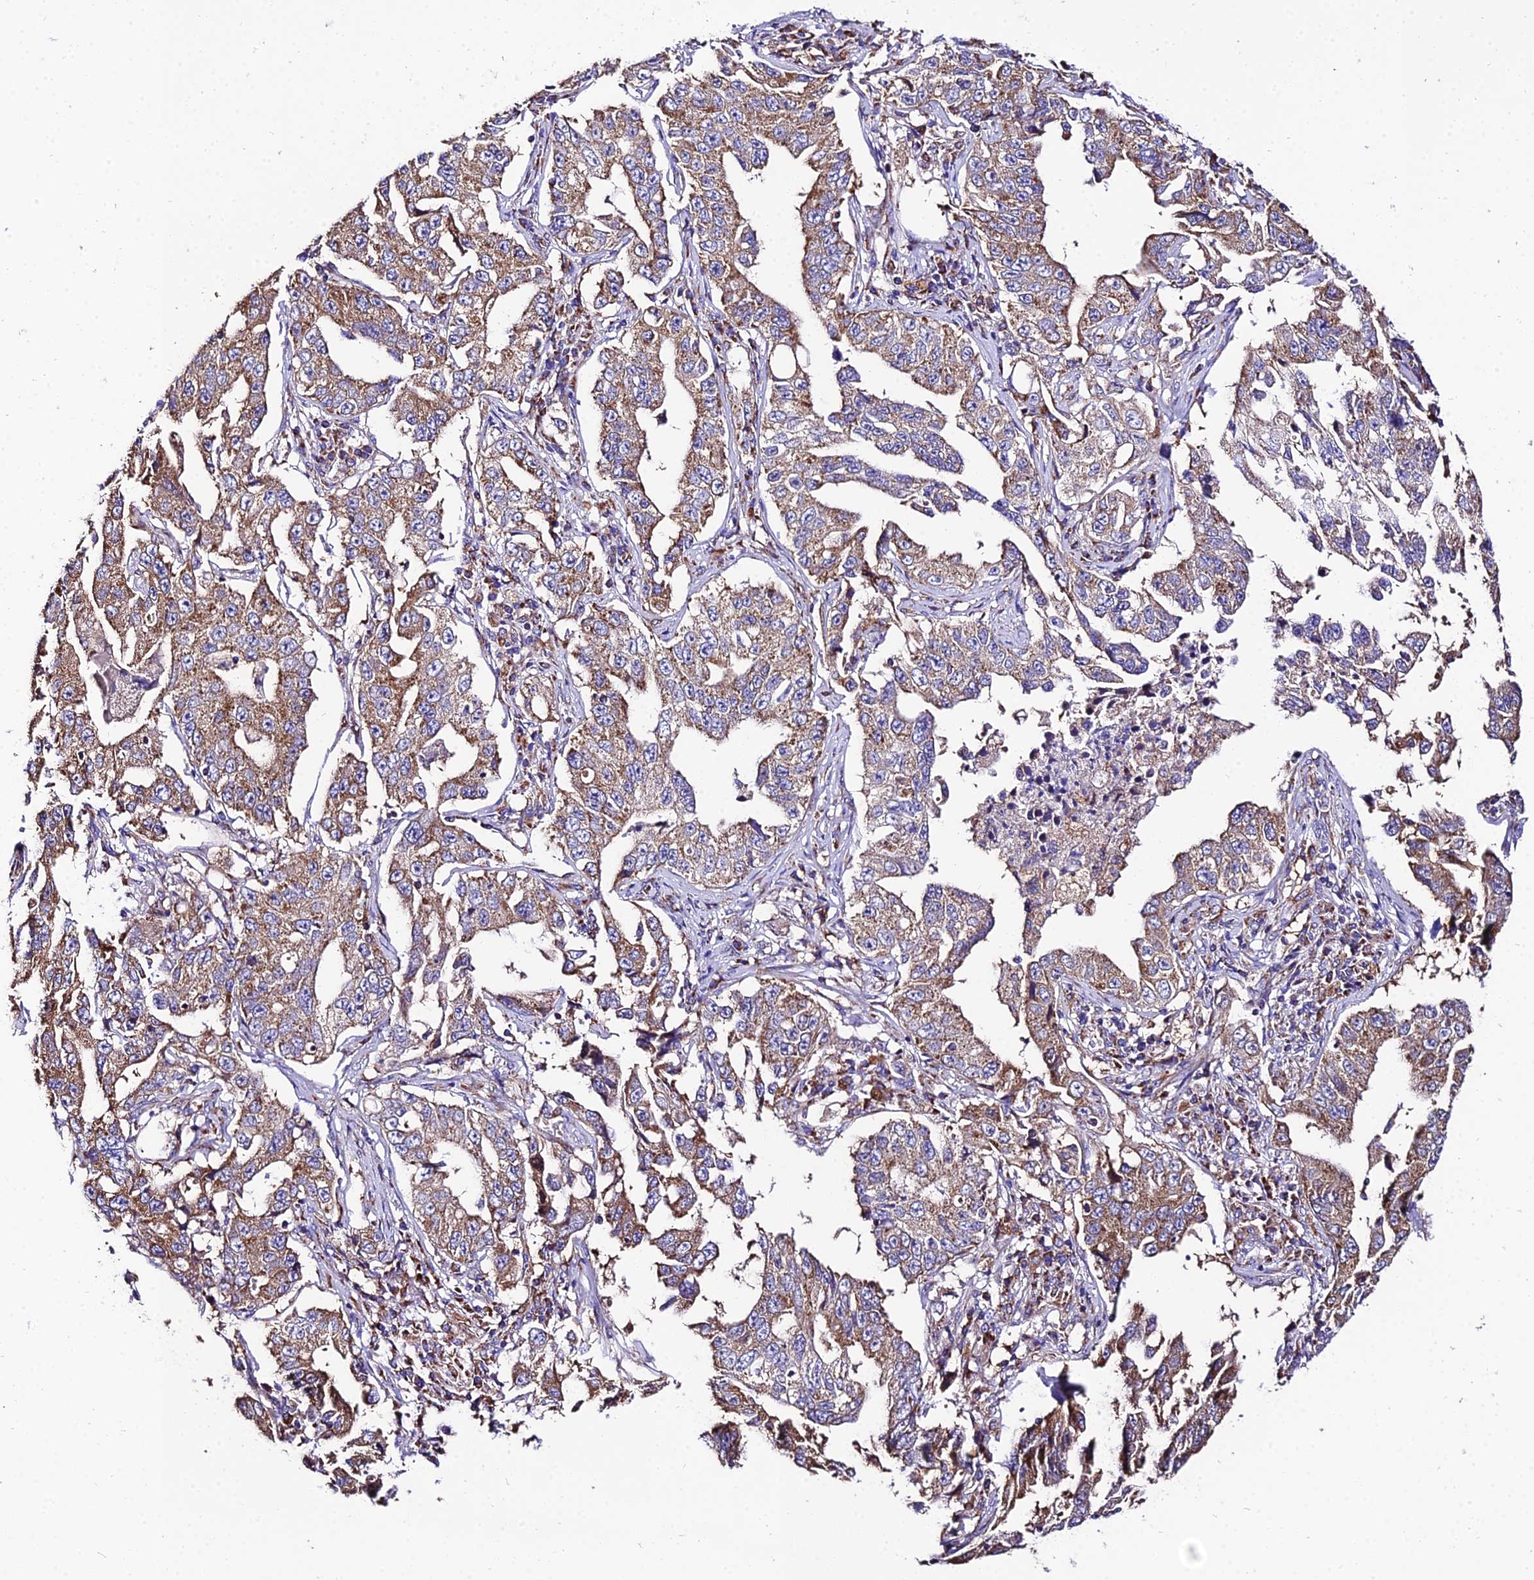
{"staining": {"intensity": "moderate", "quantity": ">75%", "location": "cytoplasmic/membranous"}, "tissue": "lung cancer", "cell_type": "Tumor cells", "image_type": "cancer", "snomed": [{"axis": "morphology", "description": "Adenocarcinoma, NOS"}, {"axis": "topography", "description": "Lung"}], "caption": "A high-resolution image shows immunohistochemistry staining of lung adenocarcinoma, which demonstrates moderate cytoplasmic/membranous positivity in approximately >75% of tumor cells. (DAB IHC, brown staining for protein, blue staining for nuclei).", "gene": "OCIAD1", "patient": {"sex": "female", "age": 51}}